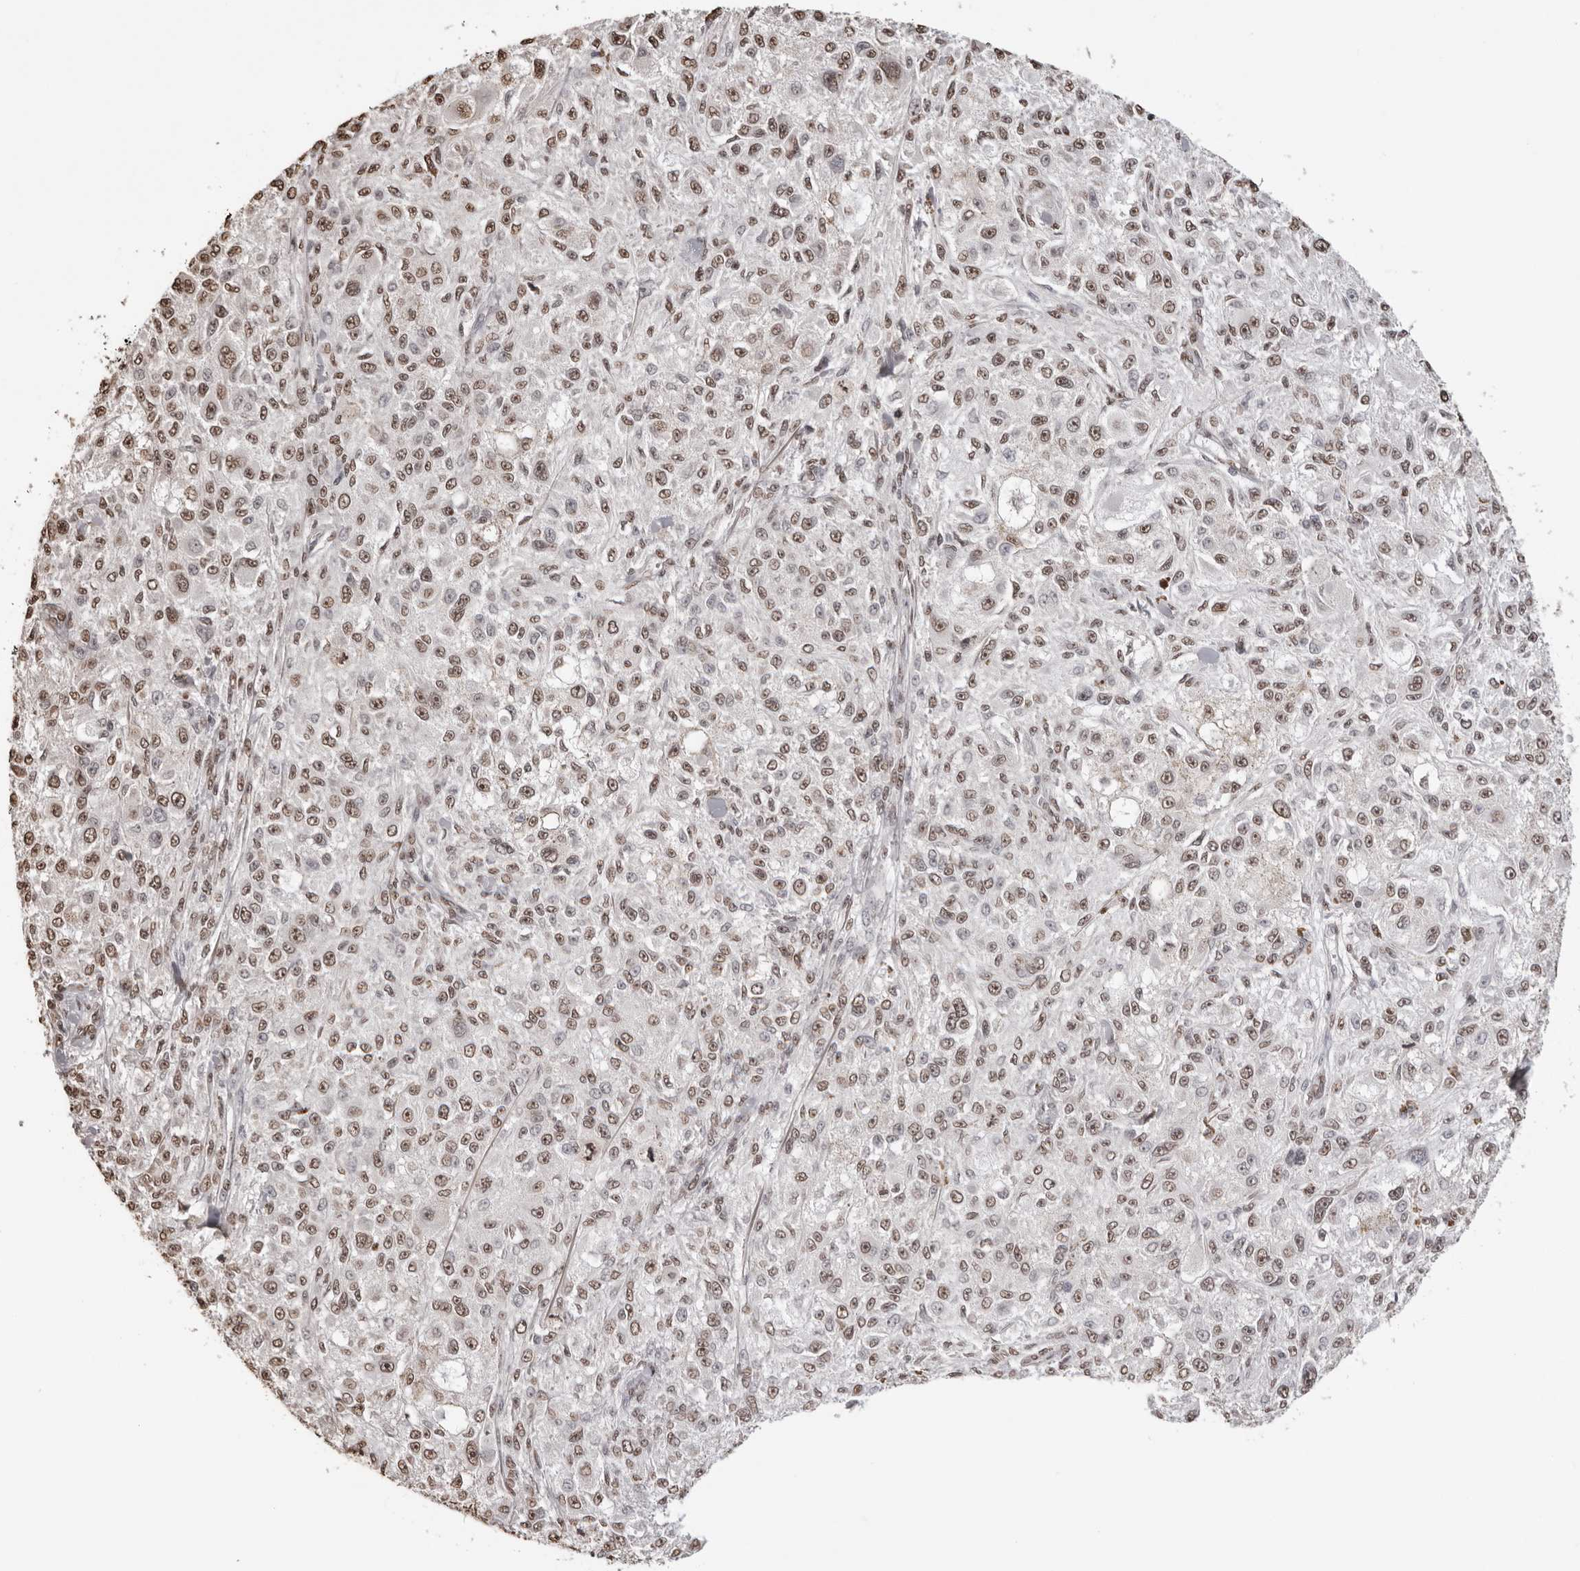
{"staining": {"intensity": "weak", "quantity": ">75%", "location": "nuclear"}, "tissue": "melanoma", "cell_type": "Tumor cells", "image_type": "cancer", "snomed": [{"axis": "morphology", "description": "Necrosis, NOS"}, {"axis": "morphology", "description": "Malignant melanoma, NOS"}, {"axis": "topography", "description": "Skin"}], "caption": "DAB immunohistochemical staining of human melanoma exhibits weak nuclear protein staining in approximately >75% of tumor cells.", "gene": "OLIG3", "patient": {"sex": "female", "age": 87}}